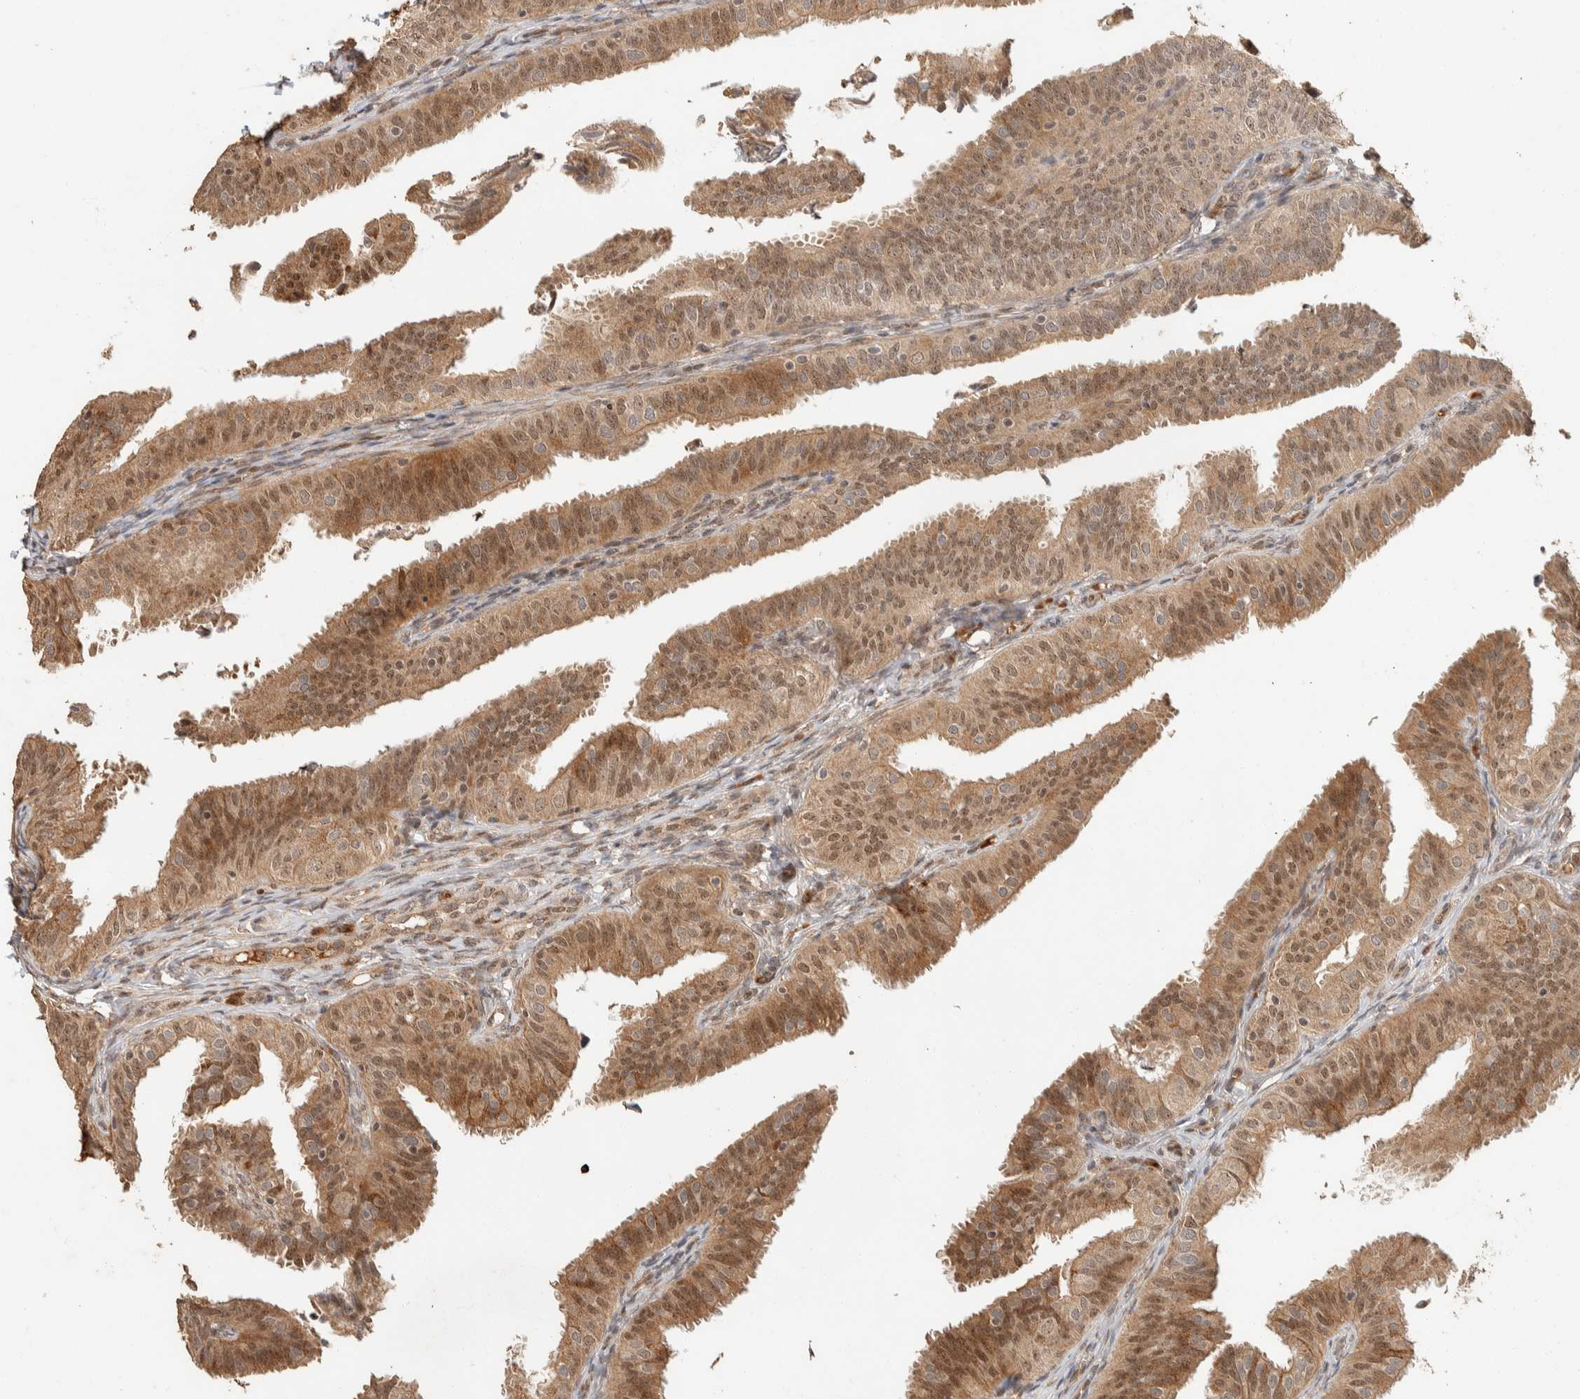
{"staining": {"intensity": "moderate", "quantity": ">75%", "location": "cytoplasmic/membranous,nuclear"}, "tissue": "fallopian tube", "cell_type": "Glandular cells", "image_type": "normal", "snomed": [{"axis": "morphology", "description": "Normal tissue, NOS"}, {"axis": "topography", "description": "Fallopian tube"}], "caption": "IHC (DAB (3,3'-diaminobenzidine)) staining of benign human fallopian tube demonstrates moderate cytoplasmic/membranous,nuclear protein expression in about >75% of glandular cells. The staining was performed using DAB, with brown indicating positive protein expression. Nuclei are stained blue with hematoxylin.", "gene": "ZBTB2", "patient": {"sex": "female", "age": 35}}